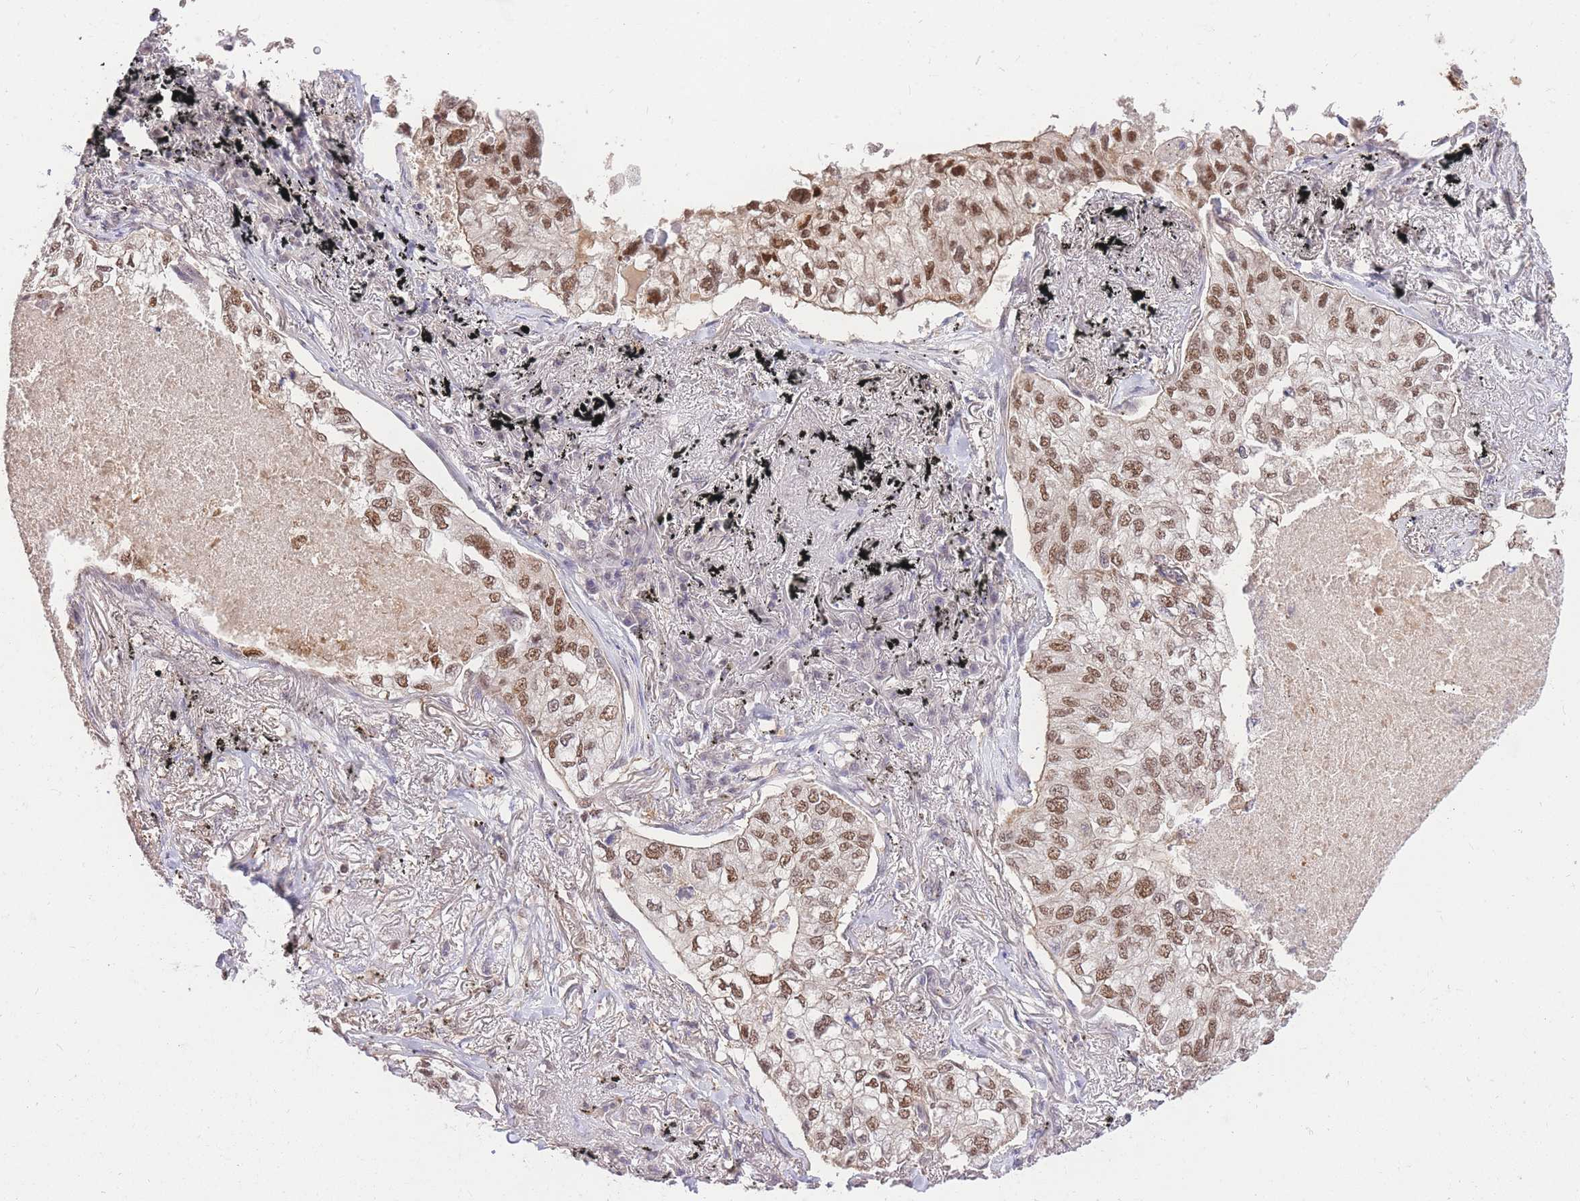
{"staining": {"intensity": "moderate", "quantity": ">75%", "location": "nuclear"}, "tissue": "lung cancer", "cell_type": "Tumor cells", "image_type": "cancer", "snomed": [{"axis": "morphology", "description": "Adenocarcinoma, NOS"}, {"axis": "topography", "description": "Lung"}], "caption": "Adenocarcinoma (lung) was stained to show a protein in brown. There is medium levels of moderate nuclear positivity in approximately >75% of tumor cells. The protein of interest is stained brown, and the nuclei are stained in blue (DAB (3,3'-diaminobenzidine) IHC with brightfield microscopy, high magnification).", "gene": "UBXN7", "patient": {"sex": "male", "age": 65}}